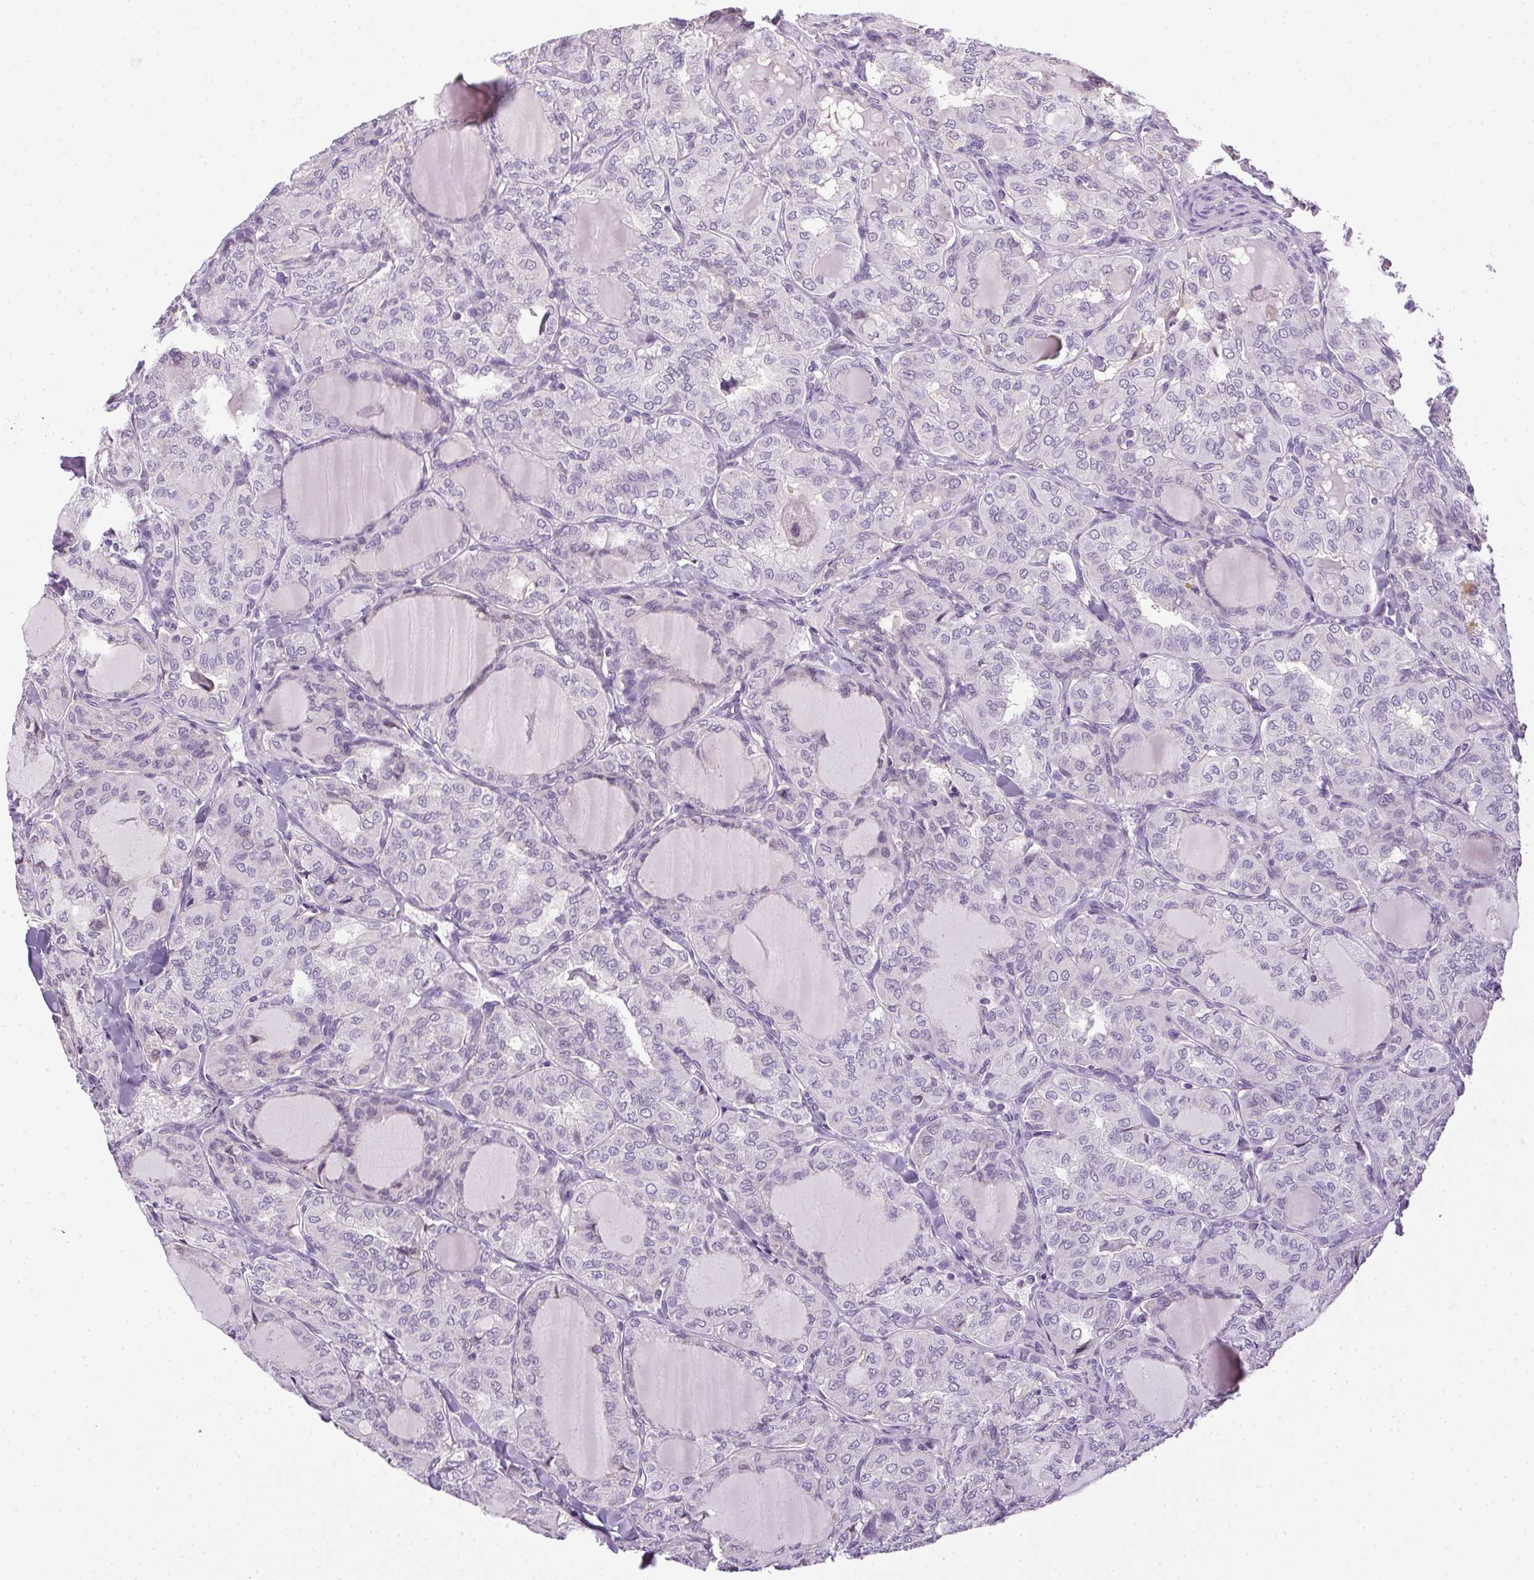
{"staining": {"intensity": "negative", "quantity": "none", "location": "none"}, "tissue": "thyroid cancer", "cell_type": "Tumor cells", "image_type": "cancer", "snomed": [{"axis": "morphology", "description": "Papillary adenocarcinoma, NOS"}, {"axis": "topography", "description": "Thyroid gland"}], "caption": "This histopathology image is of thyroid cancer stained with IHC to label a protein in brown with the nuclei are counter-stained blue. There is no staining in tumor cells.", "gene": "PRL", "patient": {"sex": "male", "age": 20}}